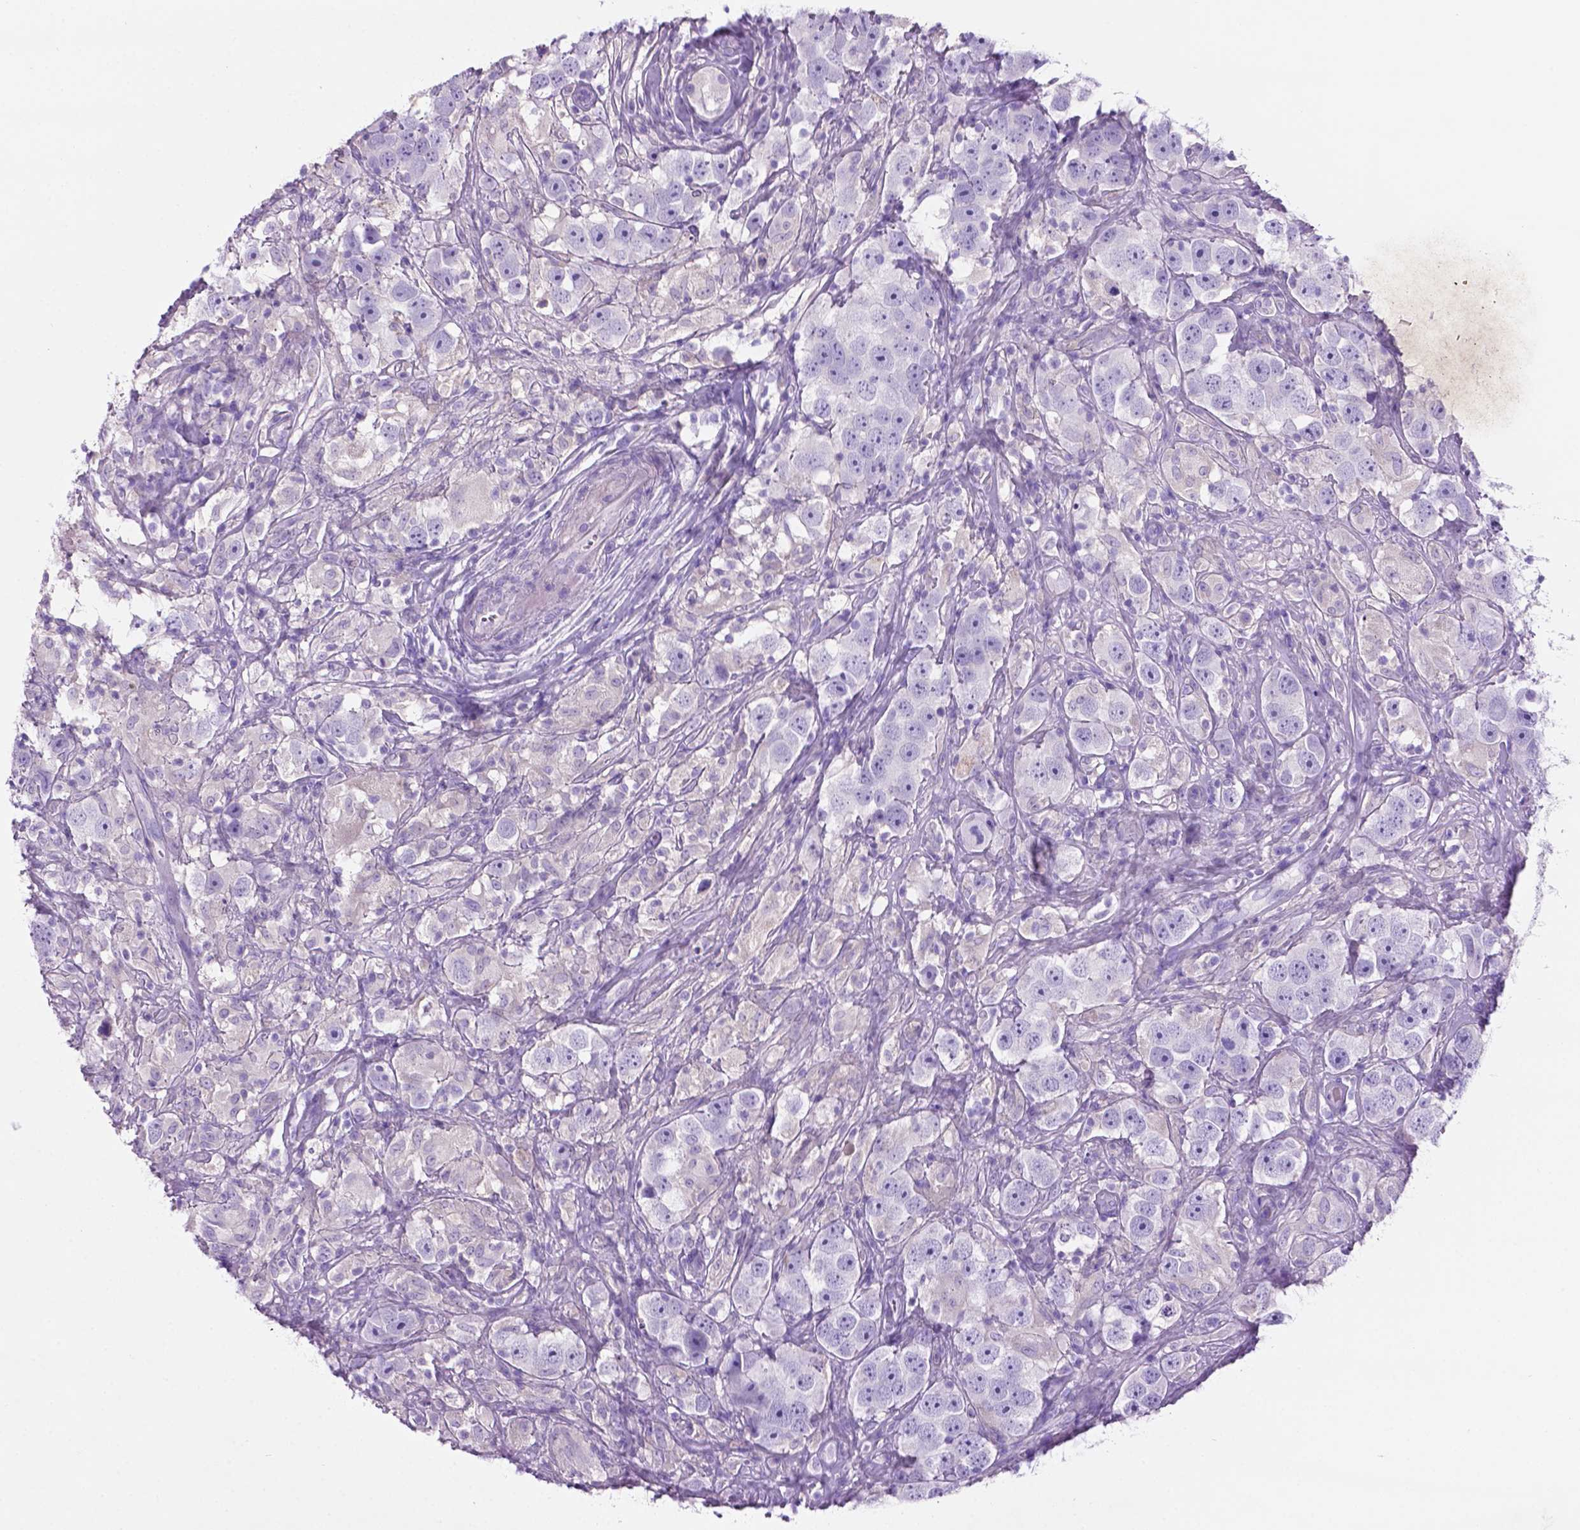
{"staining": {"intensity": "negative", "quantity": "none", "location": "none"}, "tissue": "testis cancer", "cell_type": "Tumor cells", "image_type": "cancer", "snomed": [{"axis": "morphology", "description": "Seminoma, NOS"}, {"axis": "topography", "description": "Testis"}], "caption": "There is no significant positivity in tumor cells of testis seminoma.", "gene": "POU4F1", "patient": {"sex": "male", "age": 49}}